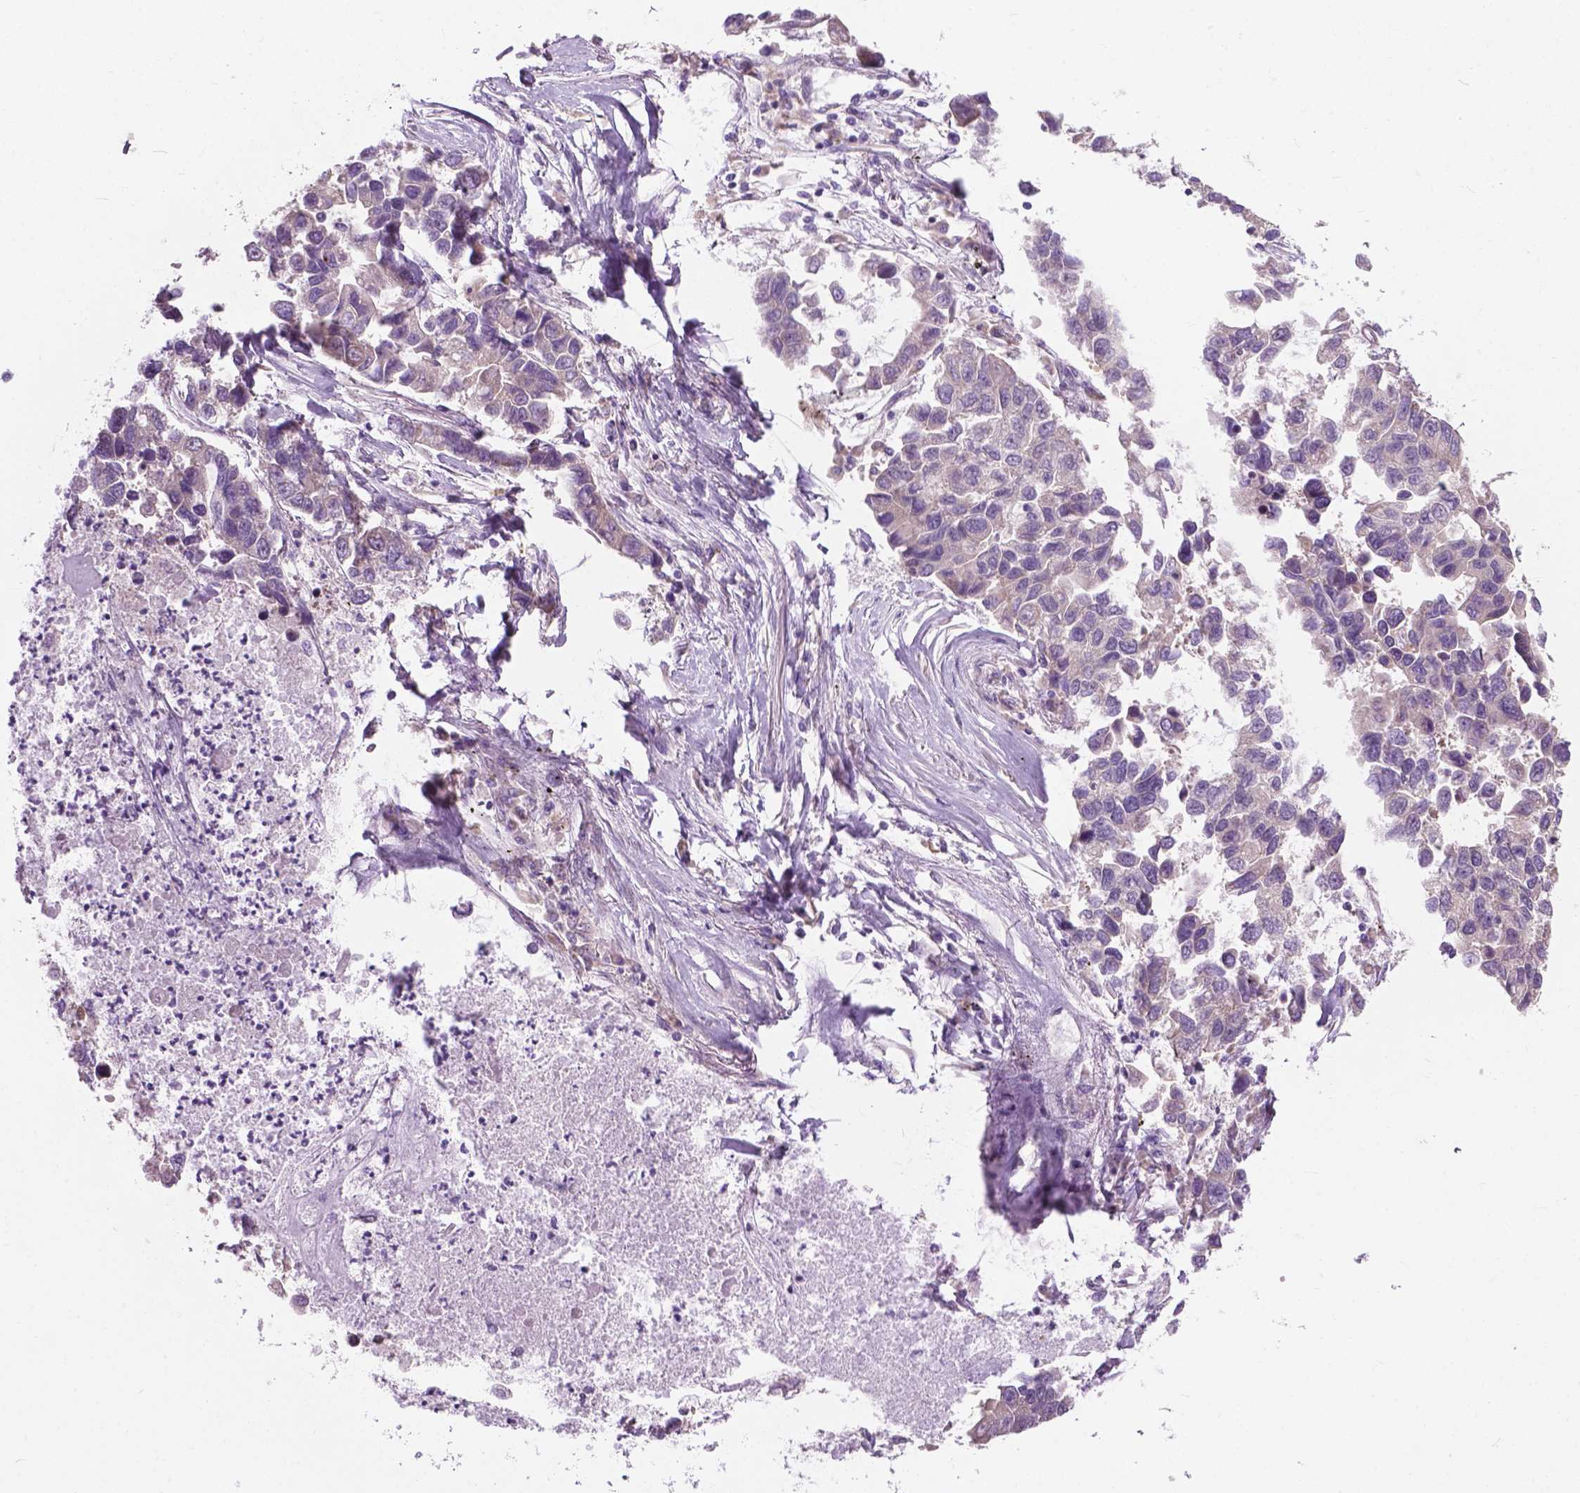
{"staining": {"intensity": "negative", "quantity": "none", "location": "none"}, "tissue": "lung cancer", "cell_type": "Tumor cells", "image_type": "cancer", "snomed": [{"axis": "morphology", "description": "Adenocarcinoma, NOS"}, {"axis": "topography", "description": "Bronchus"}, {"axis": "topography", "description": "Lung"}], "caption": "Image shows no protein positivity in tumor cells of lung adenocarcinoma tissue. (DAB immunohistochemistry (IHC) visualized using brightfield microscopy, high magnification).", "gene": "MZT1", "patient": {"sex": "female", "age": 51}}